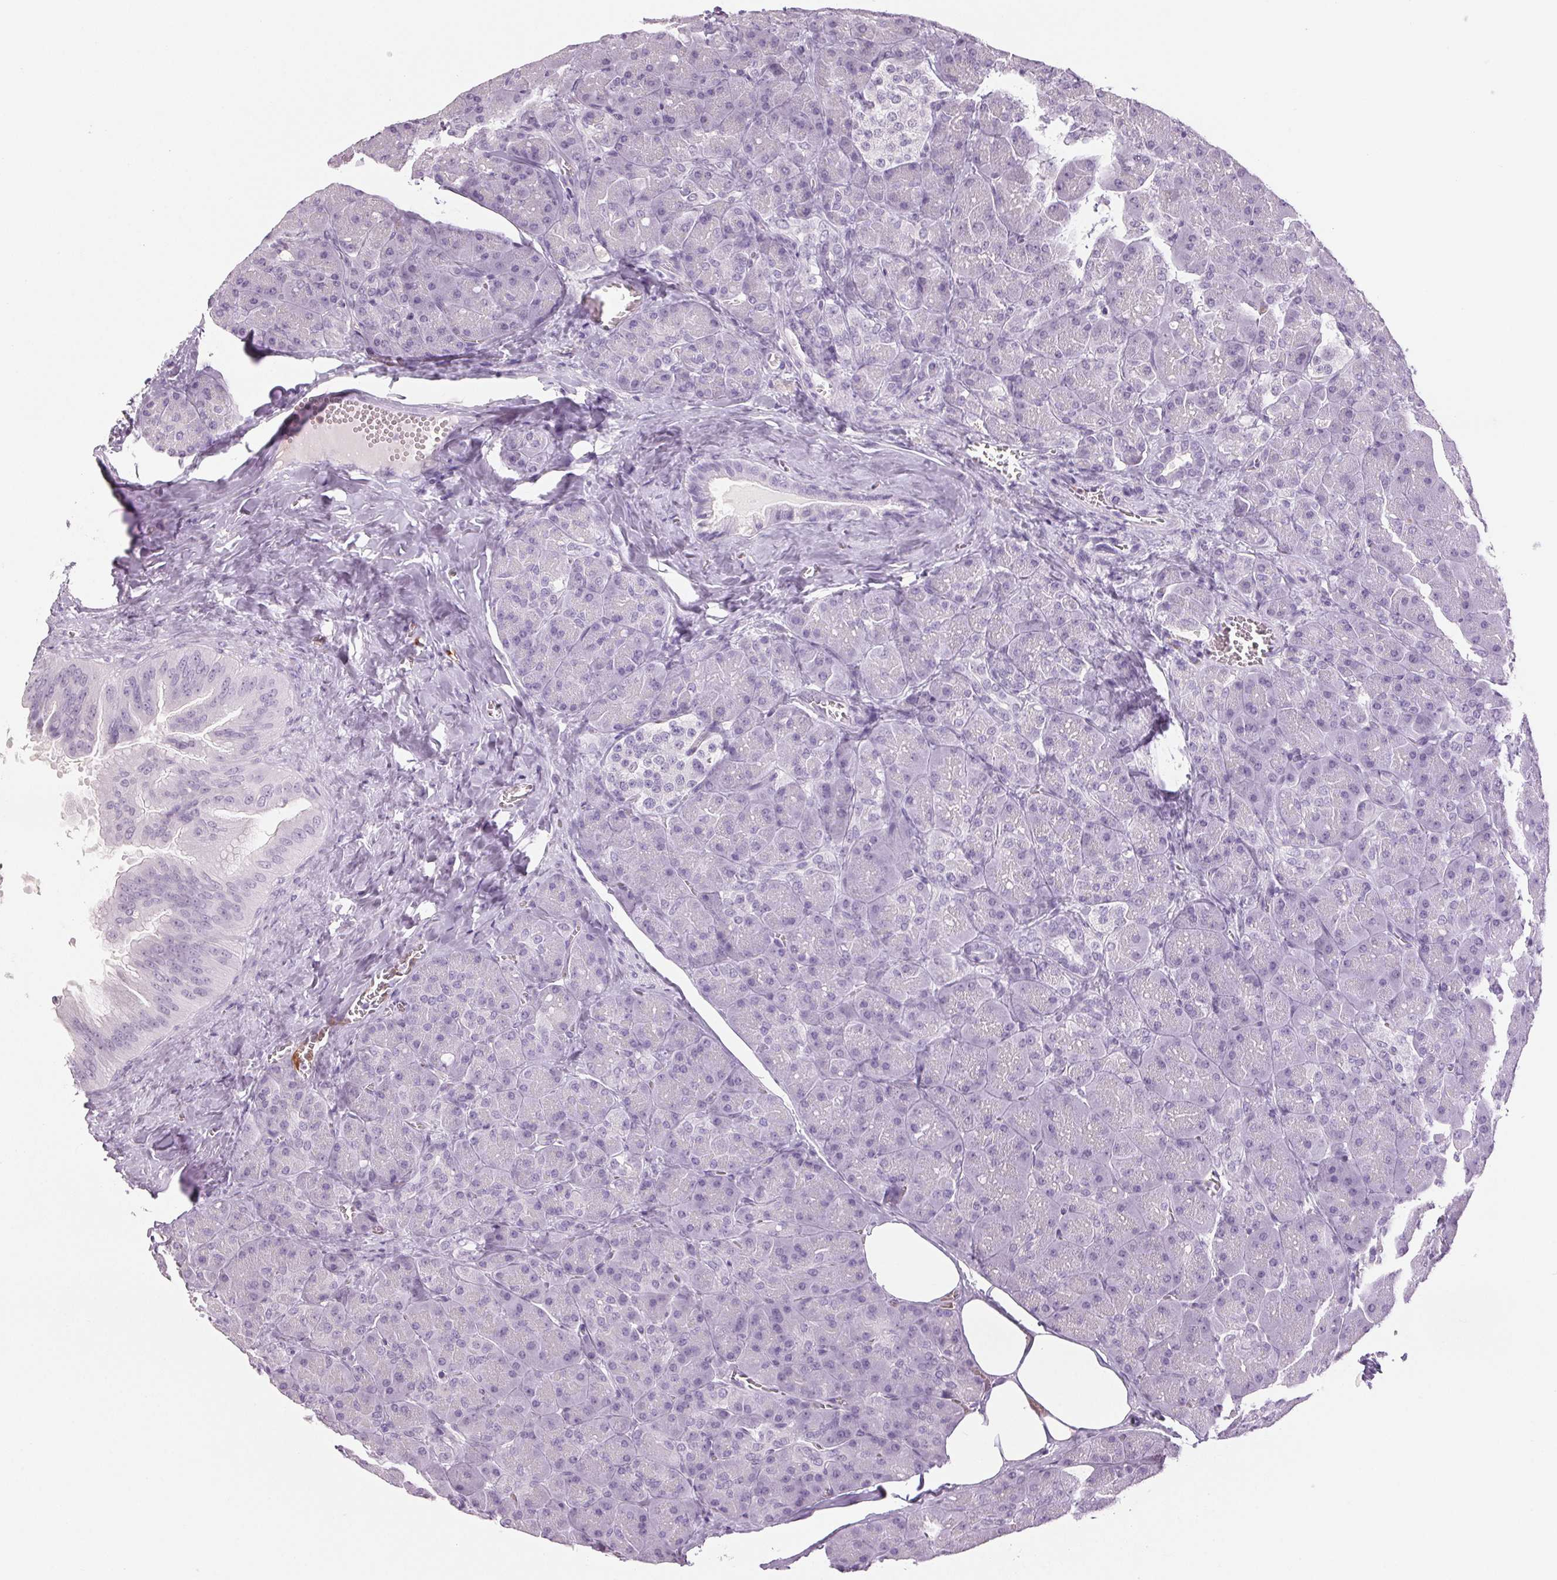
{"staining": {"intensity": "negative", "quantity": "none", "location": "none"}, "tissue": "pancreas", "cell_type": "Exocrine glandular cells", "image_type": "normal", "snomed": [{"axis": "morphology", "description": "Normal tissue, NOS"}, {"axis": "topography", "description": "Pancreas"}], "caption": "The immunohistochemistry histopathology image has no significant expression in exocrine glandular cells of pancreas. (DAB immunohistochemistry with hematoxylin counter stain).", "gene": "LTF", "patient": {"sex": "male", "age": 55}}